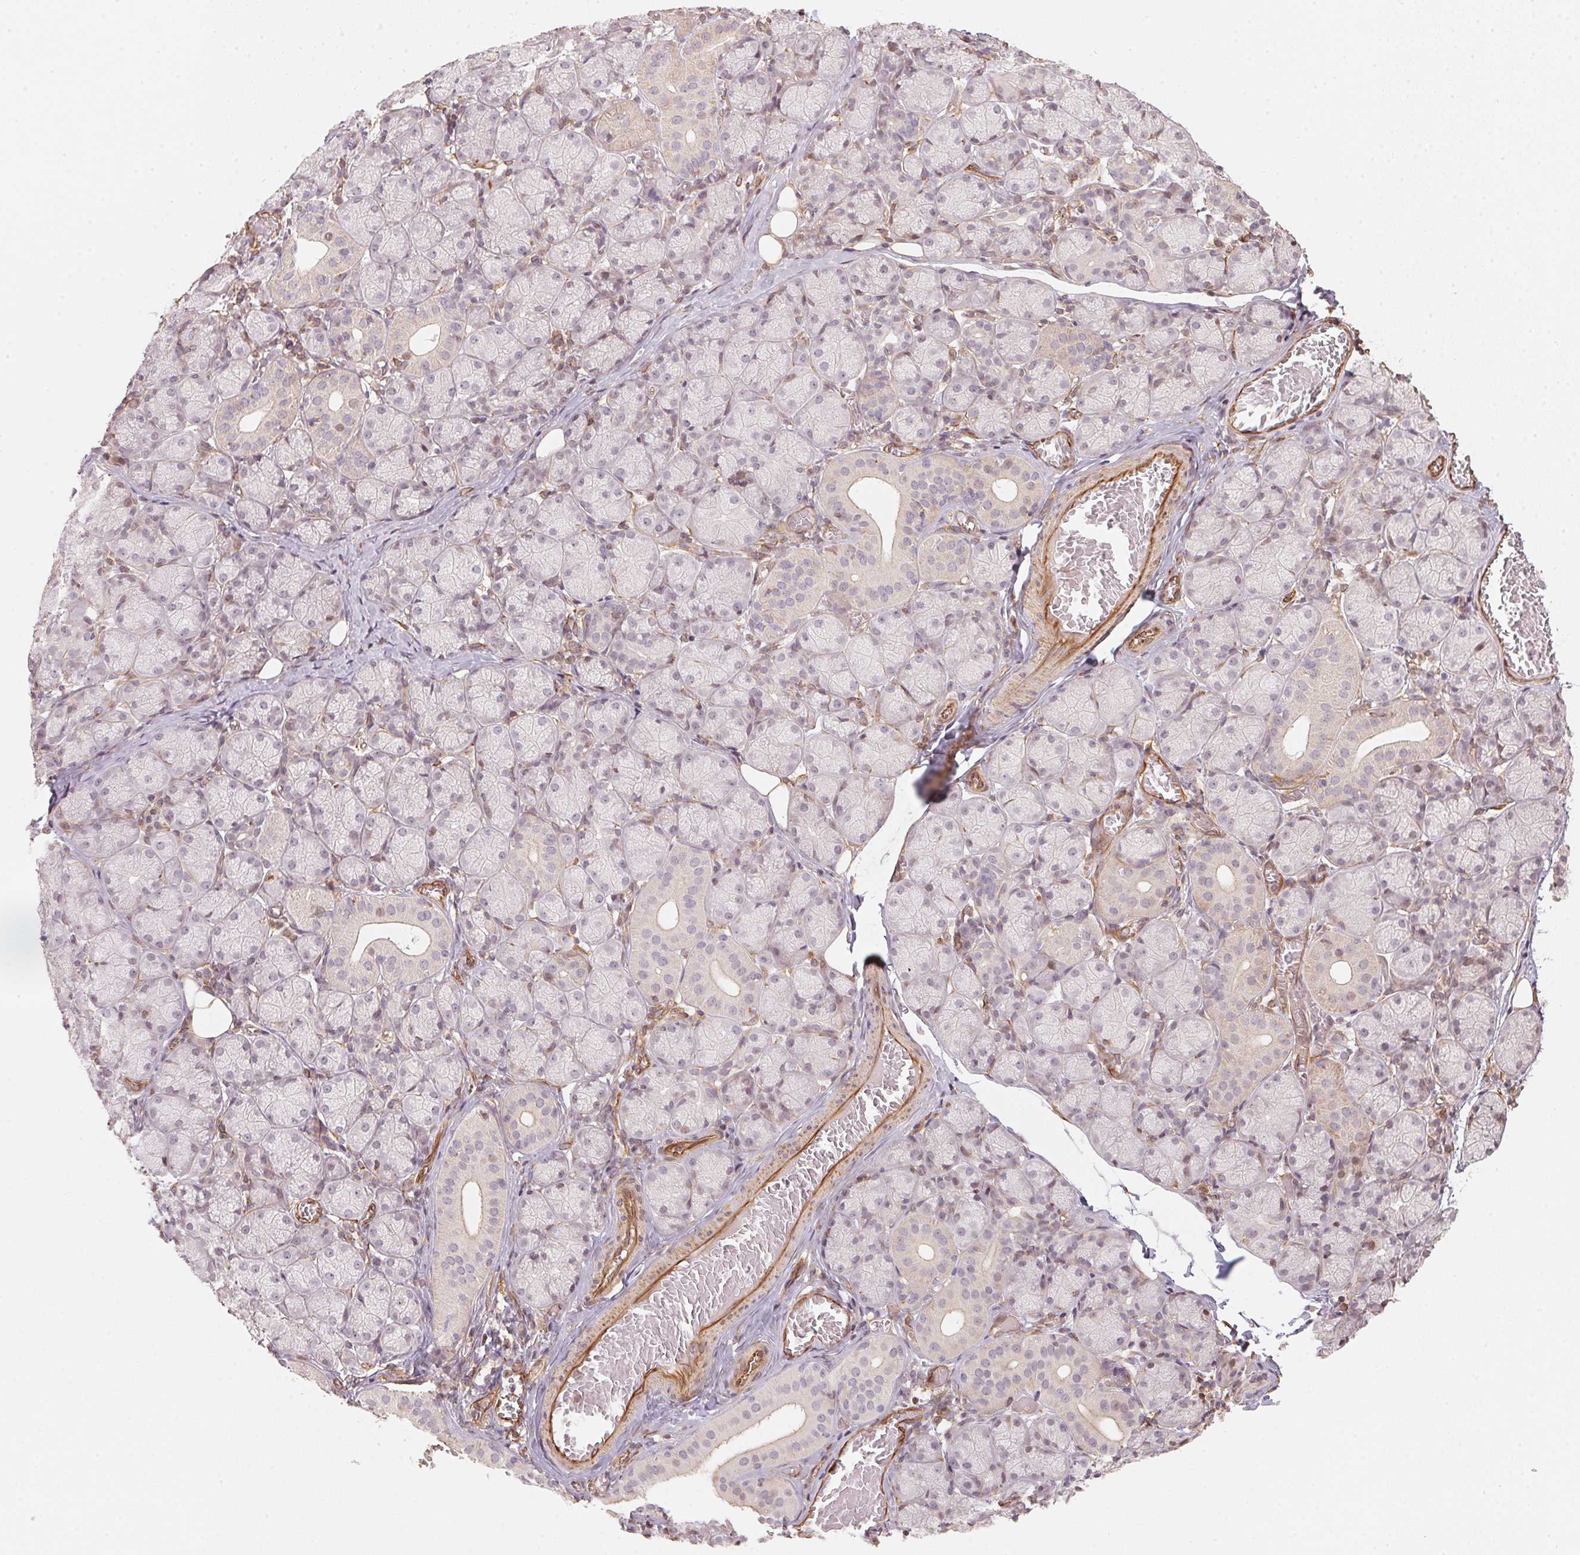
{"staining": {"intensity": "weak", "quantity": "<25%", "location": "cytoplasmic/membranous"}, "tissue": "salivary gland", "cell_type": "Glandular cells", "image_type": "normal", "snomed": [{"axis": "morphology", "description": "Normal tissue, NOS"}, {"axis": "topography", "description": "Salivary gland"}, {"axis": "topography", "description": "Peripheral nerve tissue"}], "caption": "Histopathology image shows no protein positivity in glandular cells of benign salivary gland.", "gene": "FOXR2", "patient": {"sex": "female", "age": 24}}